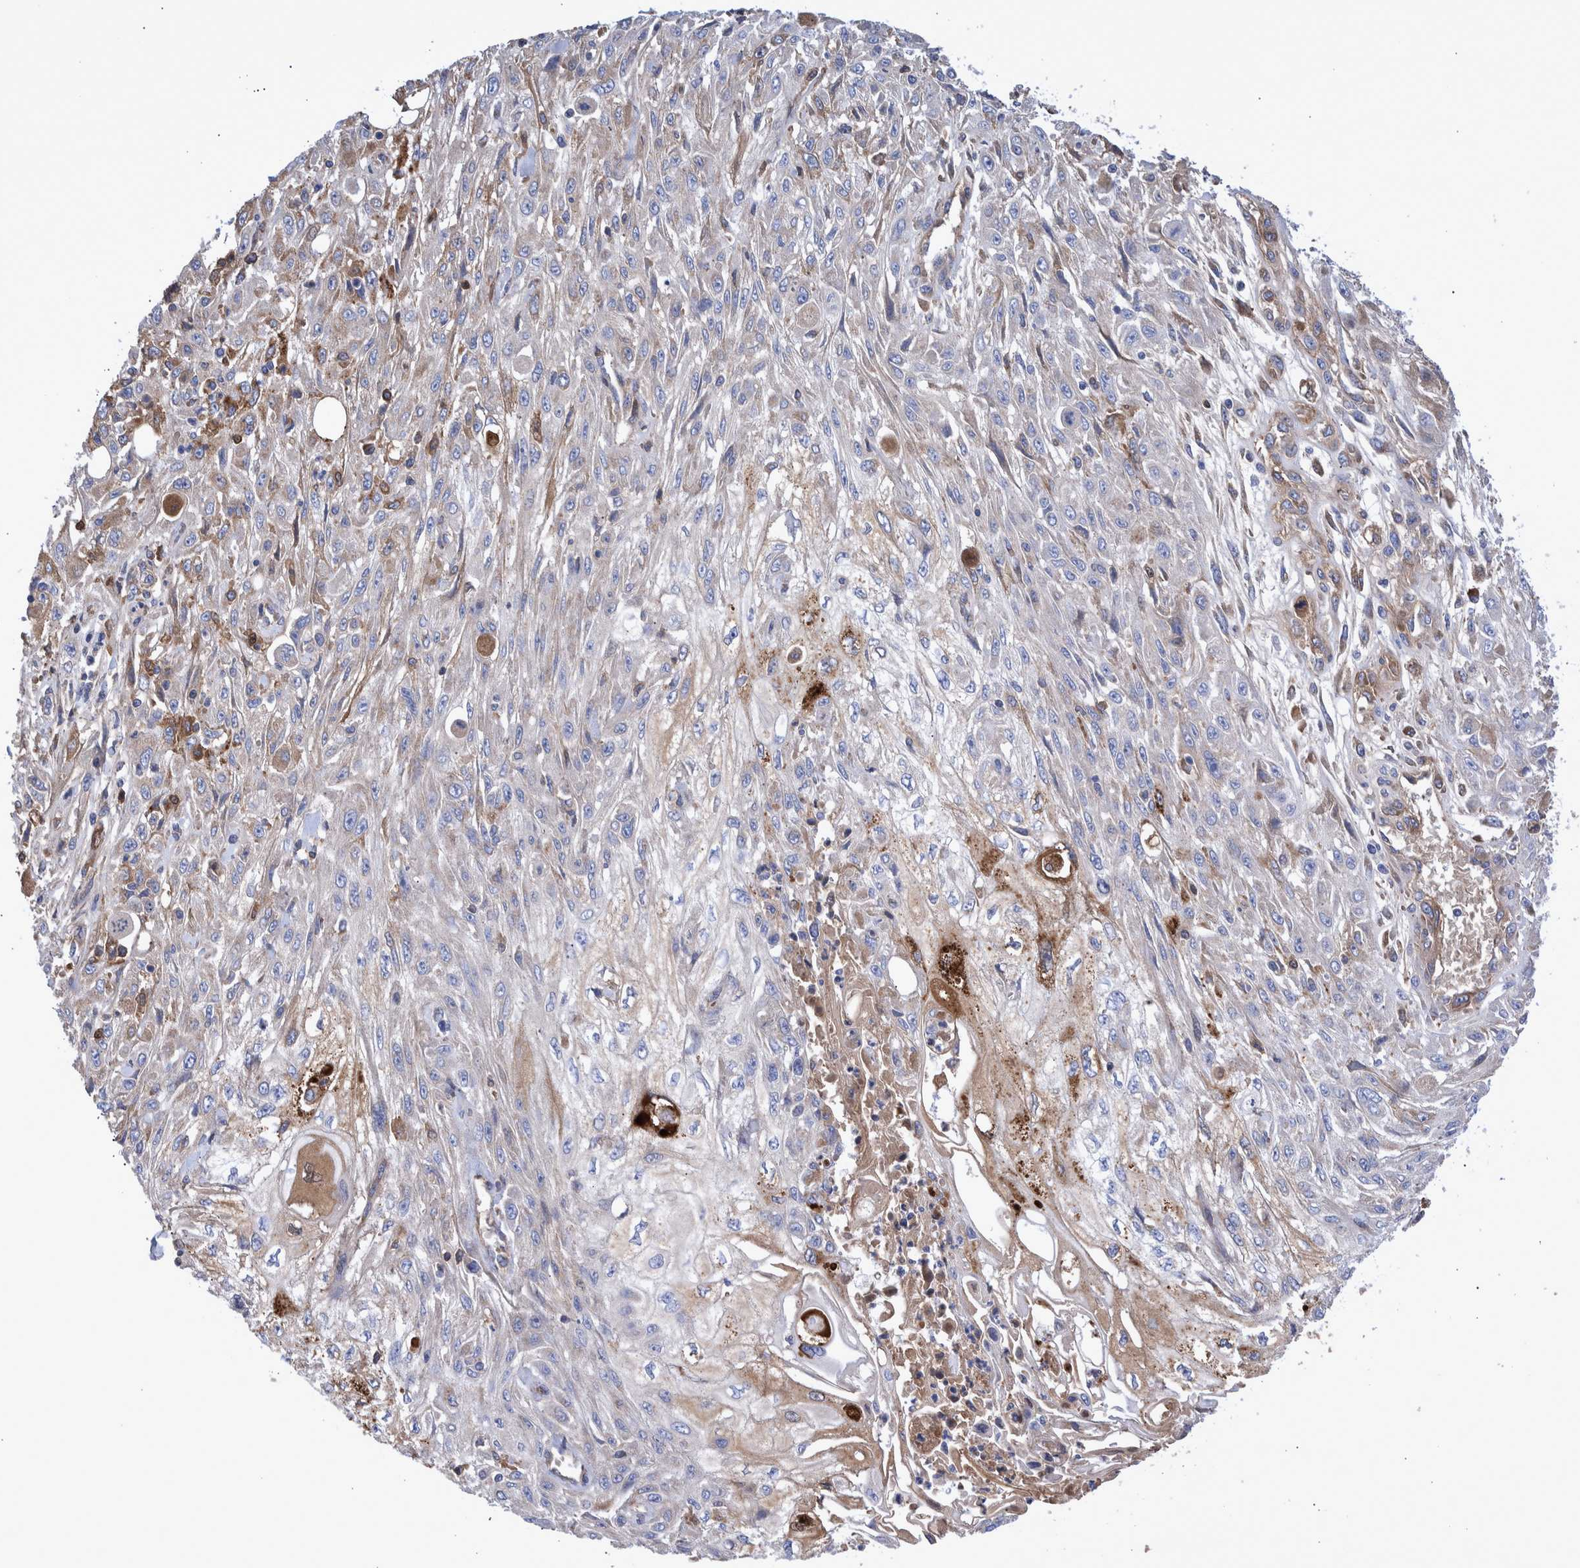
{"staining": {"intensity": "weak", "quantity": "<25%", "location": "cytoplasmic/membranous"}, "tissue": "skin cancer", "cell_type": "Tumor cells", "image_type": "cancer", "snomed": [{"axis": "morphology", "description": "Squamous cell carcinoma, NOS"}, {"axis": "morphology", "description": "Squamous cell carcinoma, metastatic, NOS"}, {"axis": "topography", "description": "Skin"}, {"axis": "topography", "description": "Lymph node"}], "caption": "The histopathology image exhibits no staining of tumor cells in skin cancer (squamous cell carcinoma).", "gene": "DLL4", "patient": {"sex": "male", "age": 75}}